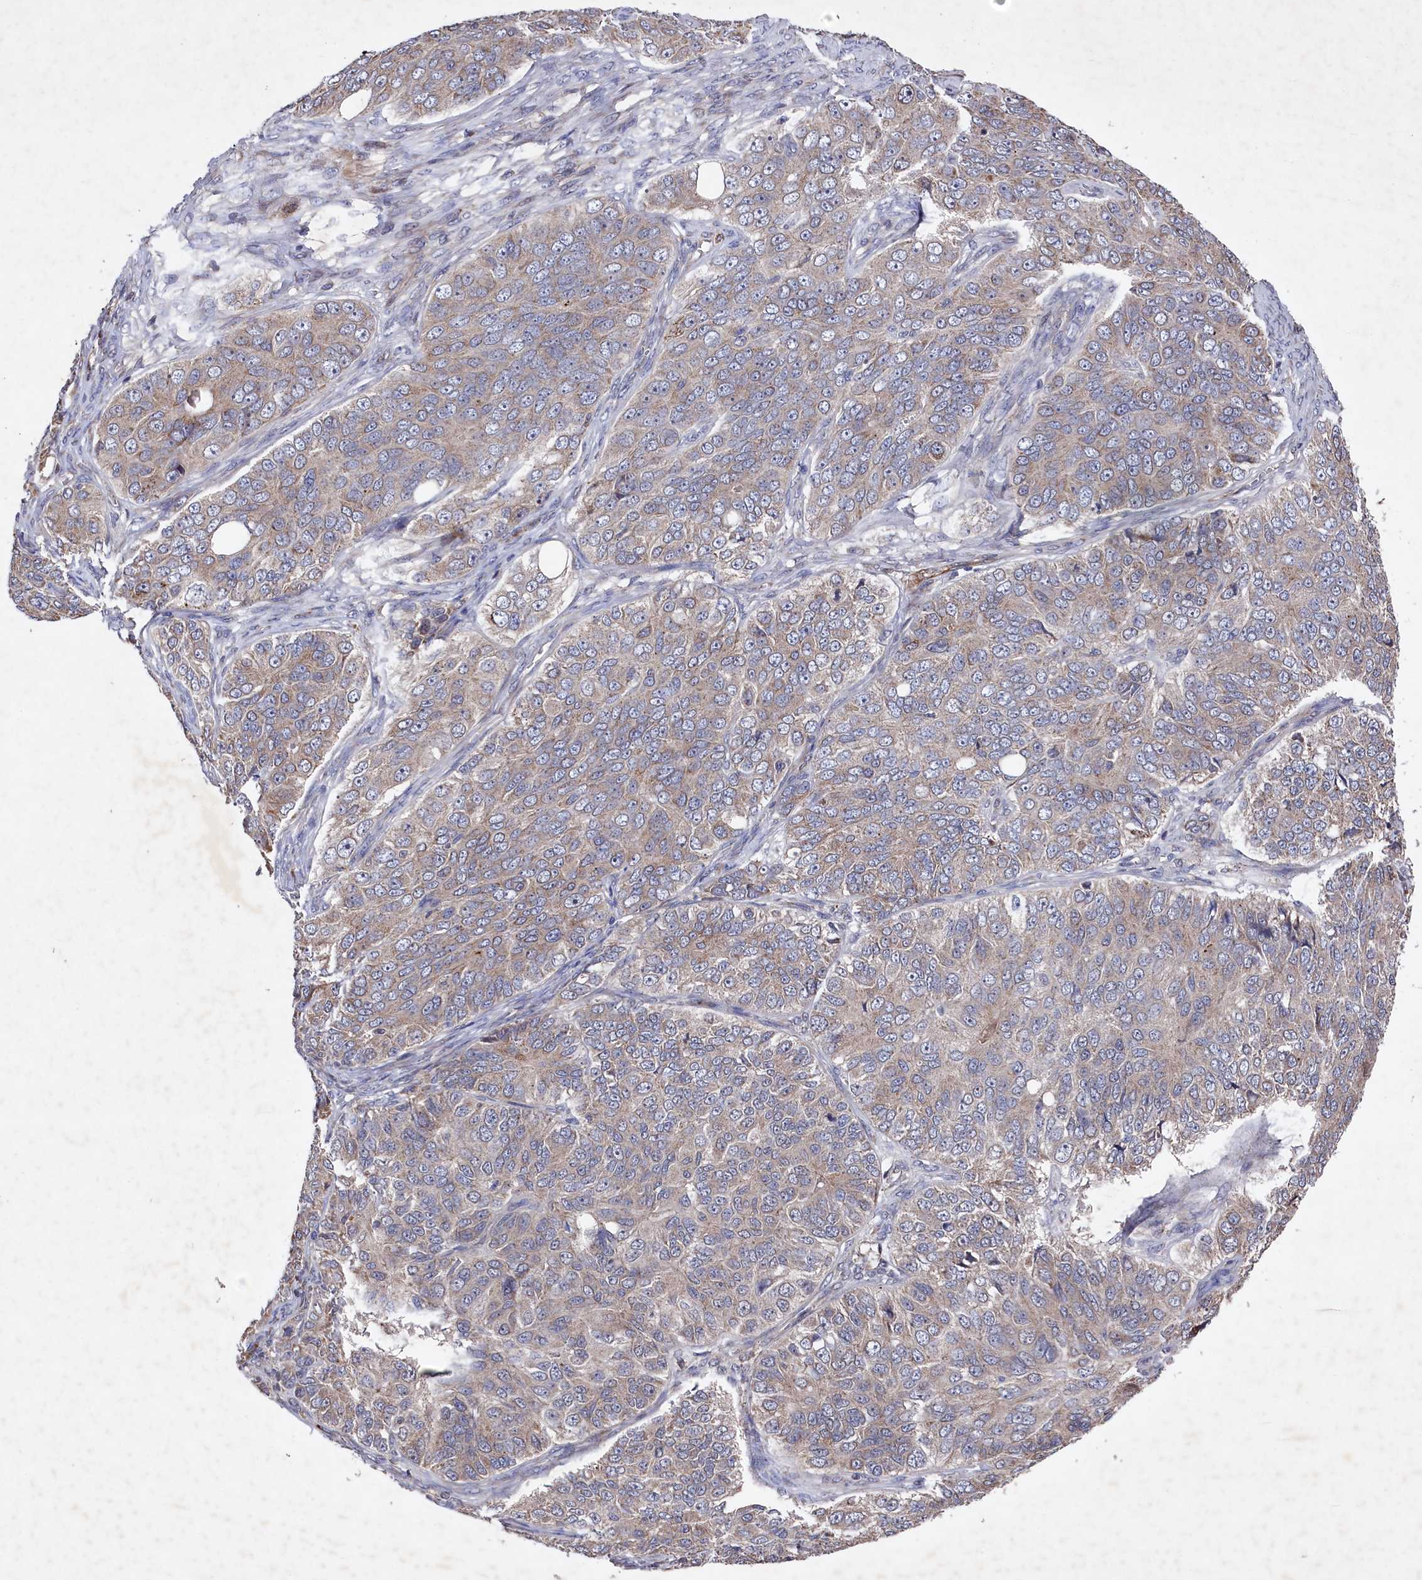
{"staining": {"intensity": "moderate", "quantity": "<25%", "location": "cytoplasmic/membranous"}, "tissue": "ovarian cancer", "cell_type": "Tumor cells", "image_type": "cancer", "snomed": [{"axis": "morphology", "description": "Carcinoma, endometroid"}, {"axis": "topography", "description": "Ovary"}], "caption": "Protein staining reveals moderate cytoplasmic/membranous positivity in about <25% of tumor cells in ovarian cancer. Nuclei are stained in blue.", "gene": "SUPV3L1", "patient": {"sex": "female", "age": 51}}